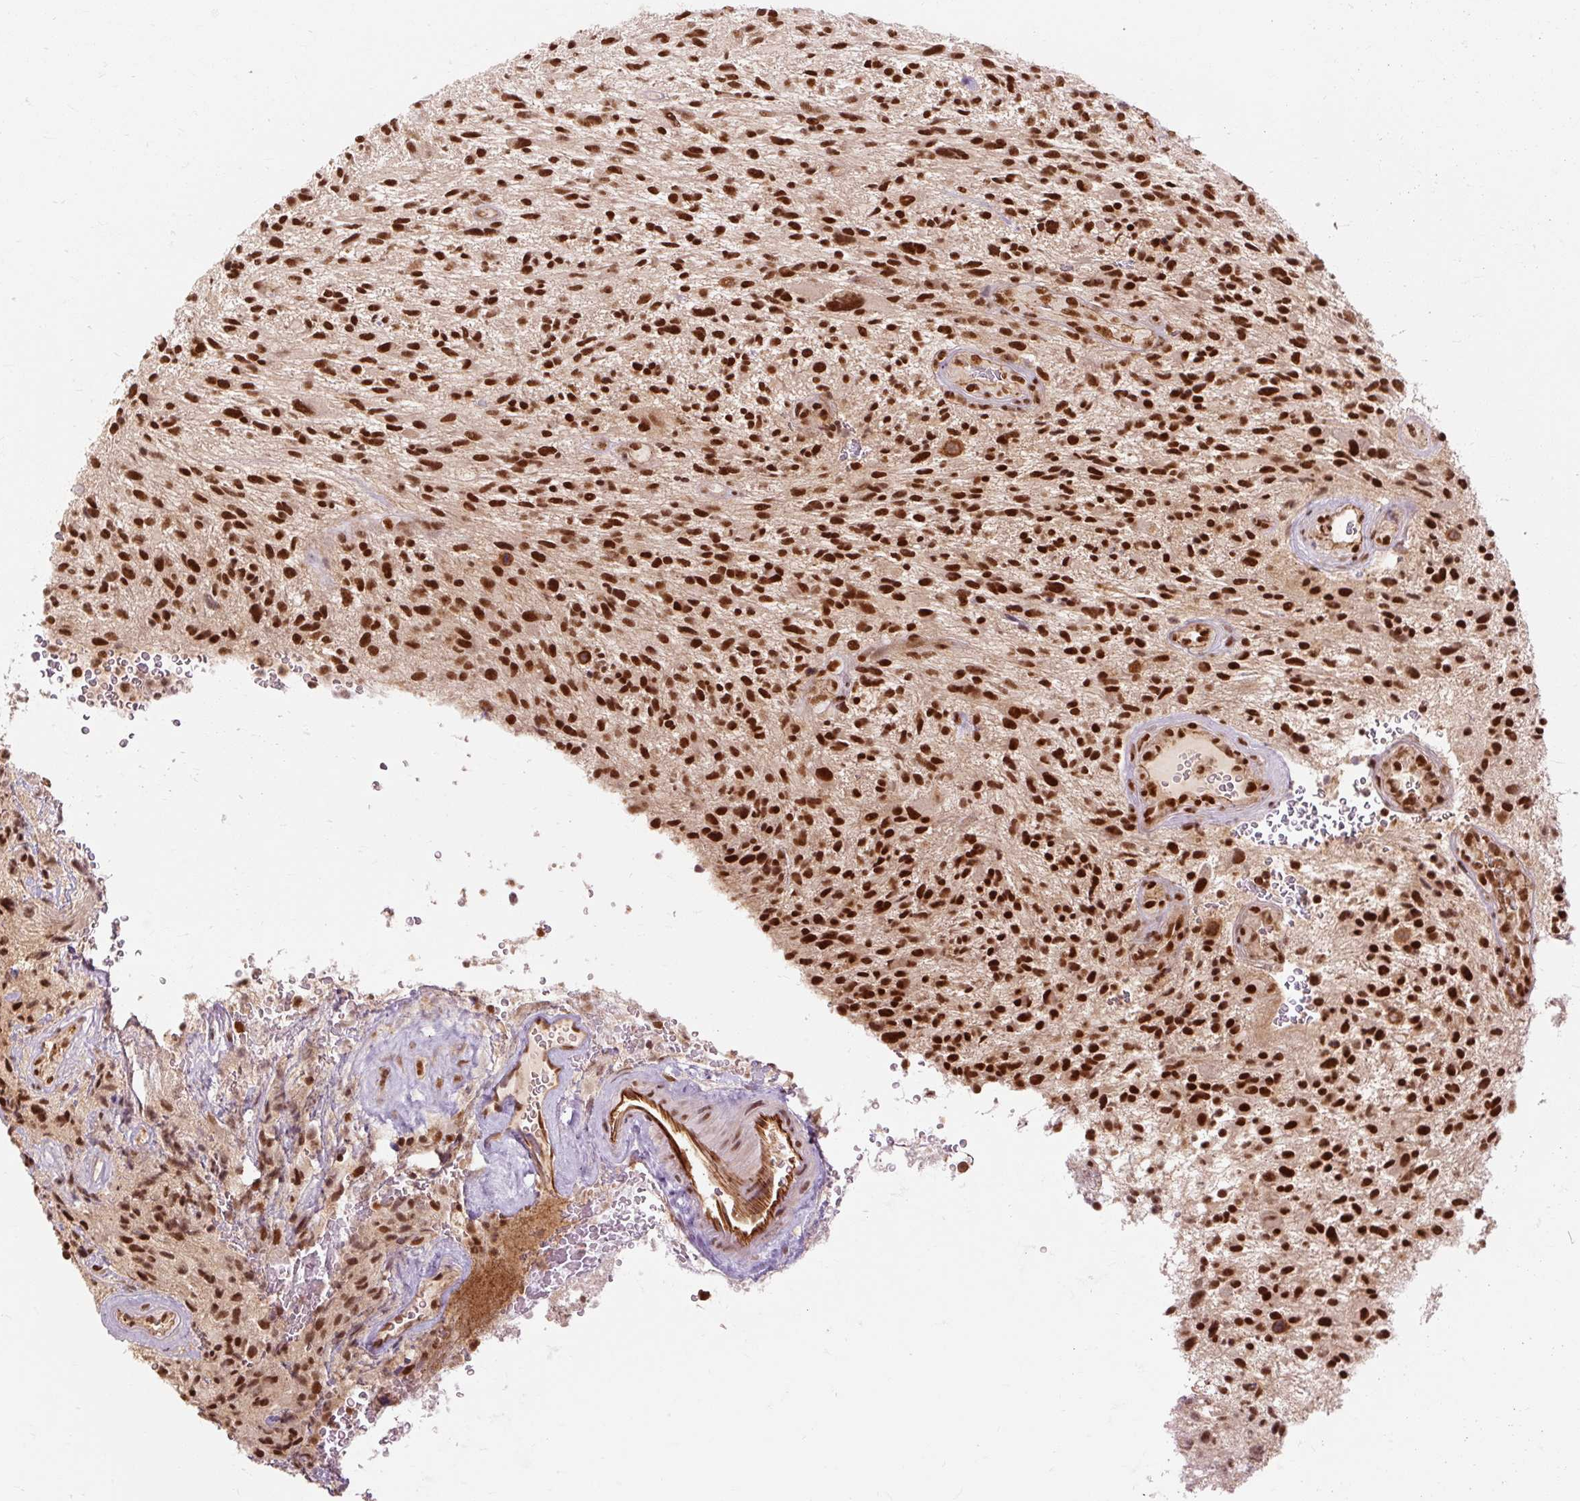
{"staining": {"intensity": "strong", "quantity": ">75%", "location": "nuclear"}, "tissue": "glioma", "cell_type": "Tumor cells", "image_type": "cancer", "snomed": [{"axis": "morphology", "description": "Glioma, malignant, High grade"}, {"axis": "topography", "description": "Brain"}], "caption": "Glioma stained with a brown dye exhibits strong nuclear positive staining in approximately >75% of tumor cells.", "gene": "CSTF1", "patient": {"sex": "male", "age": 47}}